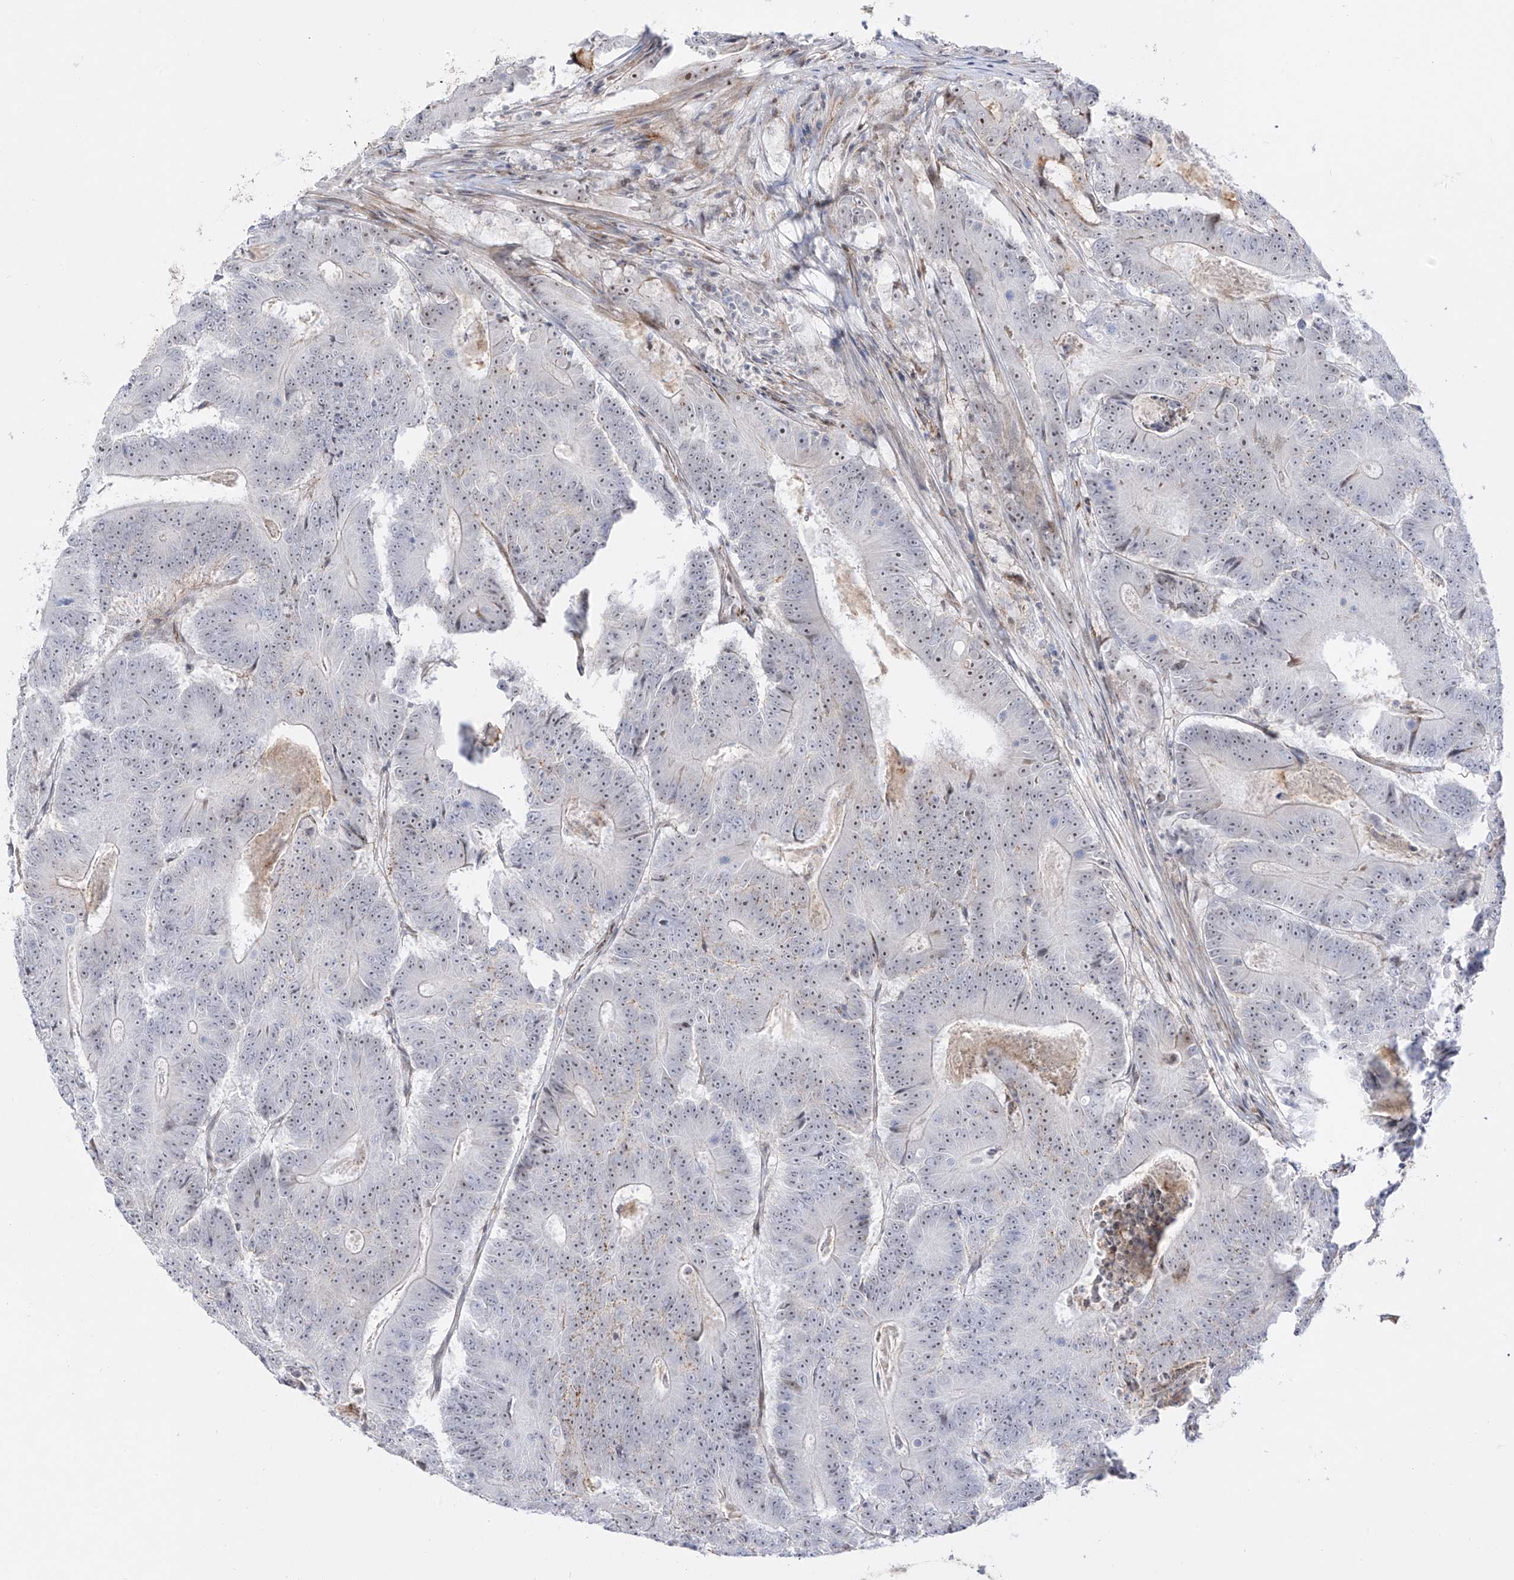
{"staining": {"intensity": "negative", "quantity": "none", "location": "none"}, "tissue": "colorectal cancer", "cell_type": "Tumor cells", "image_type": "cancer", "snomed": [{"axis": "morphology", "description": "Adenocarcinoma, NOS"}, {"axis": "topography", "description": "Colon"}], "caption": "This is an IHC histopathology image of human colorectal cancer (adenocarcinoma). There is no expression in tumor cells.", "gene": "ZNF180", "patient": {"sex": "male", "age": 83}}